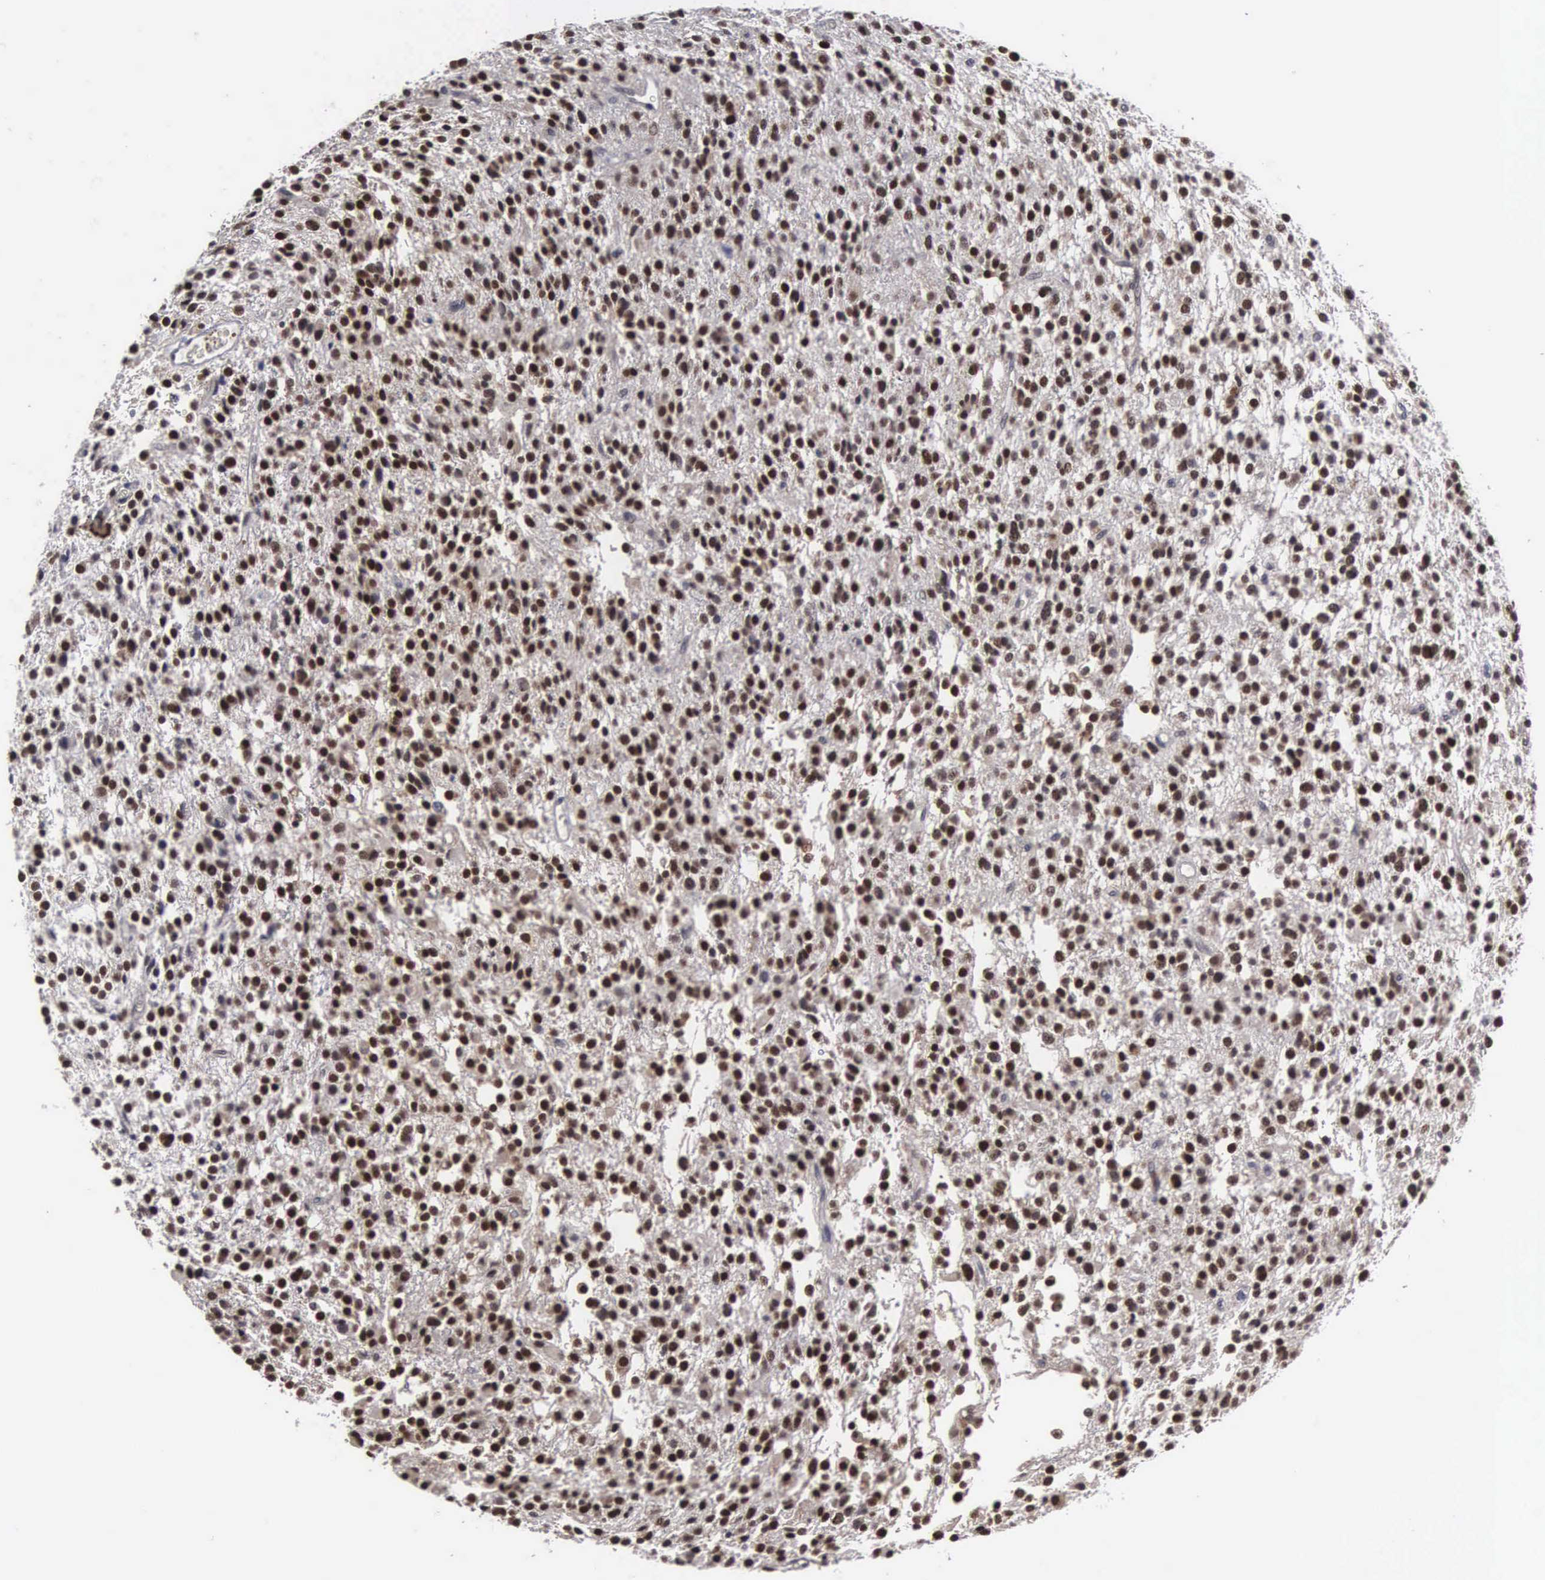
{"staining": {"intensity": "strong", "quantity": ">75%", "location": "nuclear"}, "tissue": "glioma", "cell_type": "Tumor cells", "image_type": "cancer", "snomed": [{"axis": "morphology", "description": "Glioma, malignant, Low grade"}, {"axis": "topography", "description": "Brain"}], "caption": "This image displays glioma stained with immunohistochemistry (IHC) to label a protein in brown. The nuclear of tumor cells show strong positivity for the protein. Nuclei are counter-stained blue.", "gene": "TRMT5", "patient": {"sex": "female", "age": 36}}